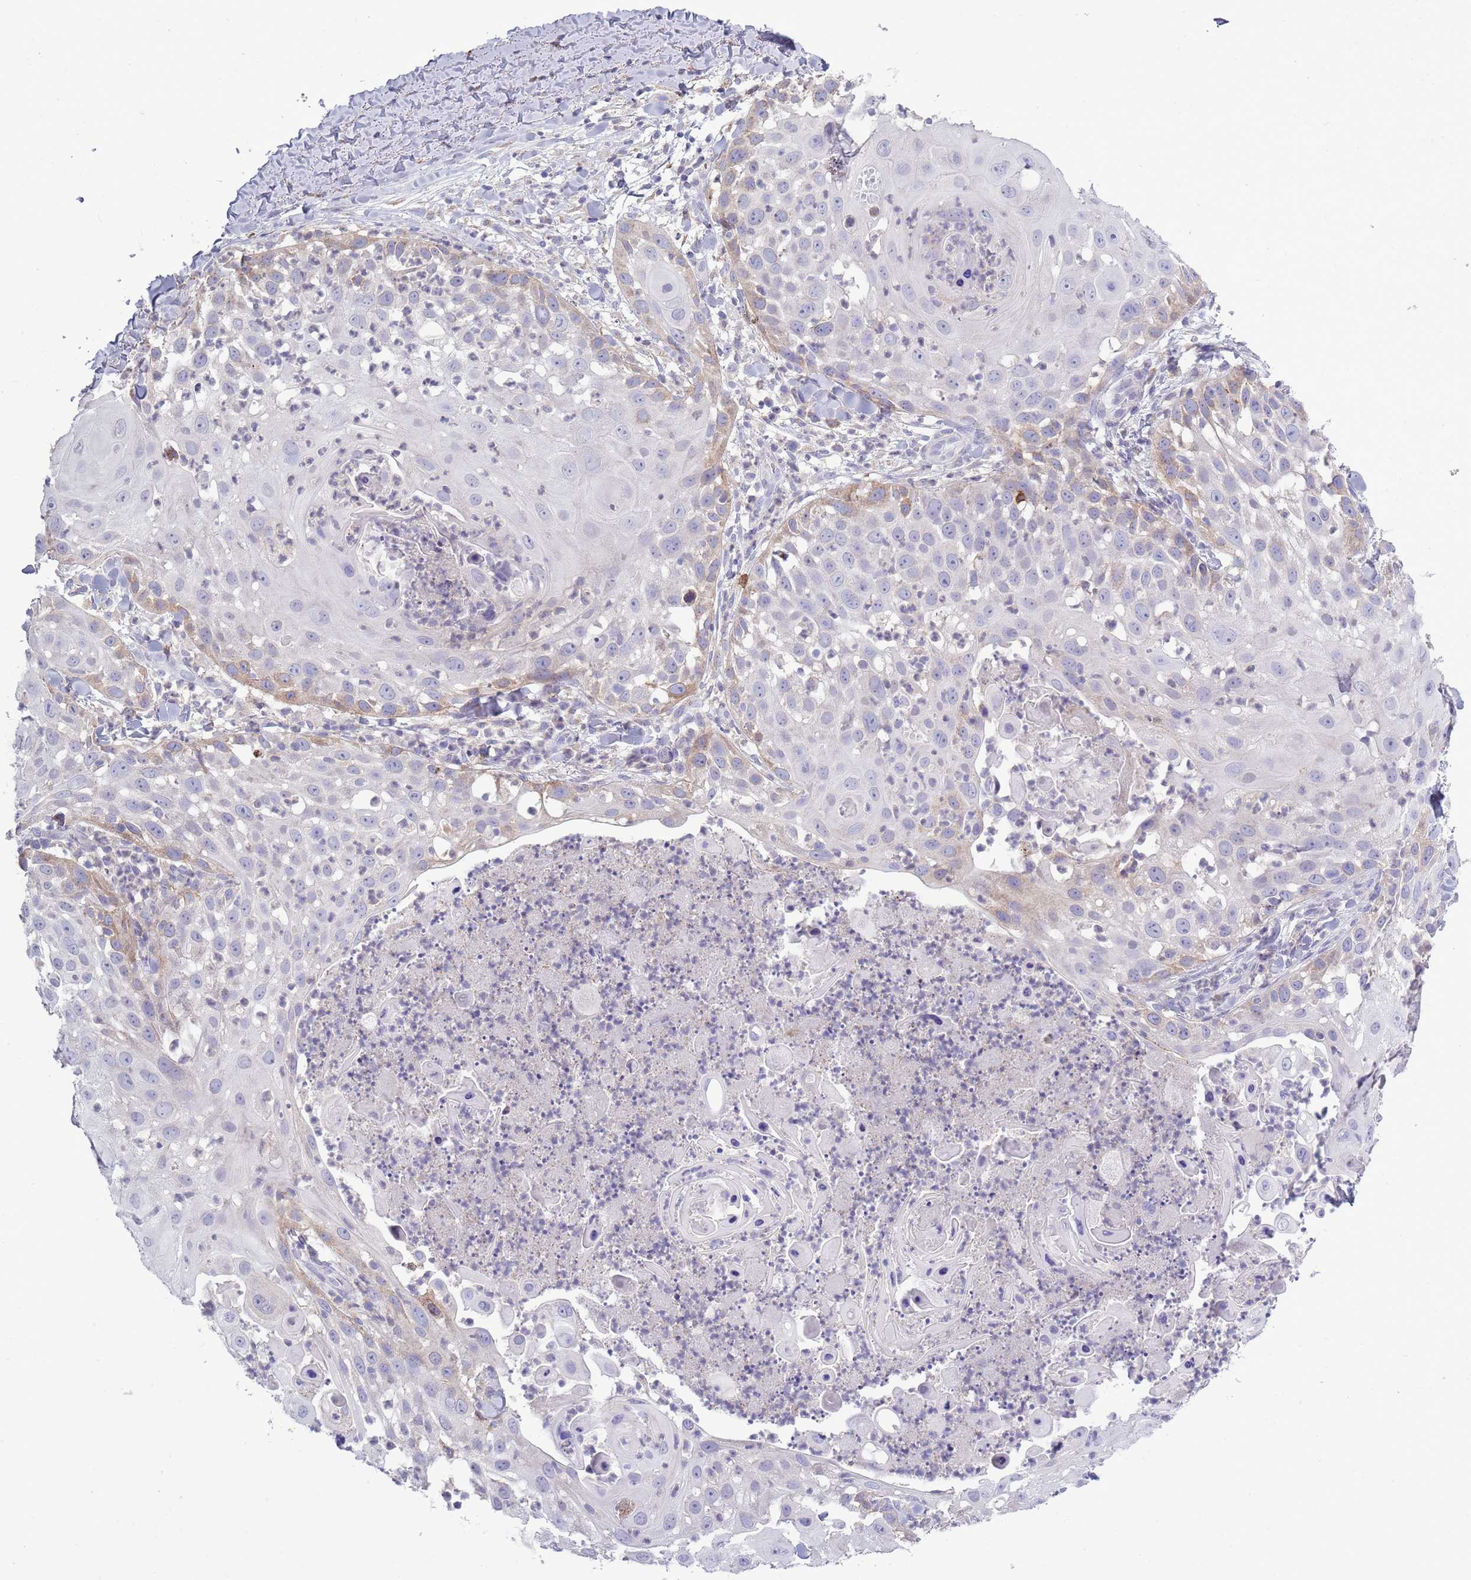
{"staining": {"intensity": "weak", "quantity": "<25%", "location": "cytoplasmic/membranous"}, "tissue": "skin cancer", "cell_type": "Tumor cells", "image_type": "cancer", "snomed": [{"axis": "morphology", "description": "Squamous cell carcinoma, NOS"}, {"axis": "topography", "description": "Skin"}], "caption": "Immunohistochemistry (IHC) image of human skin squamous cell carcinoma stained for a protein (brown), which displays no staining in tumor cells. (Immunohistochemistry (IHC), brightfield microscopy, high magnification).", "gene": "ACSBG1", "patient": {"sex": "female", "age": 44}}